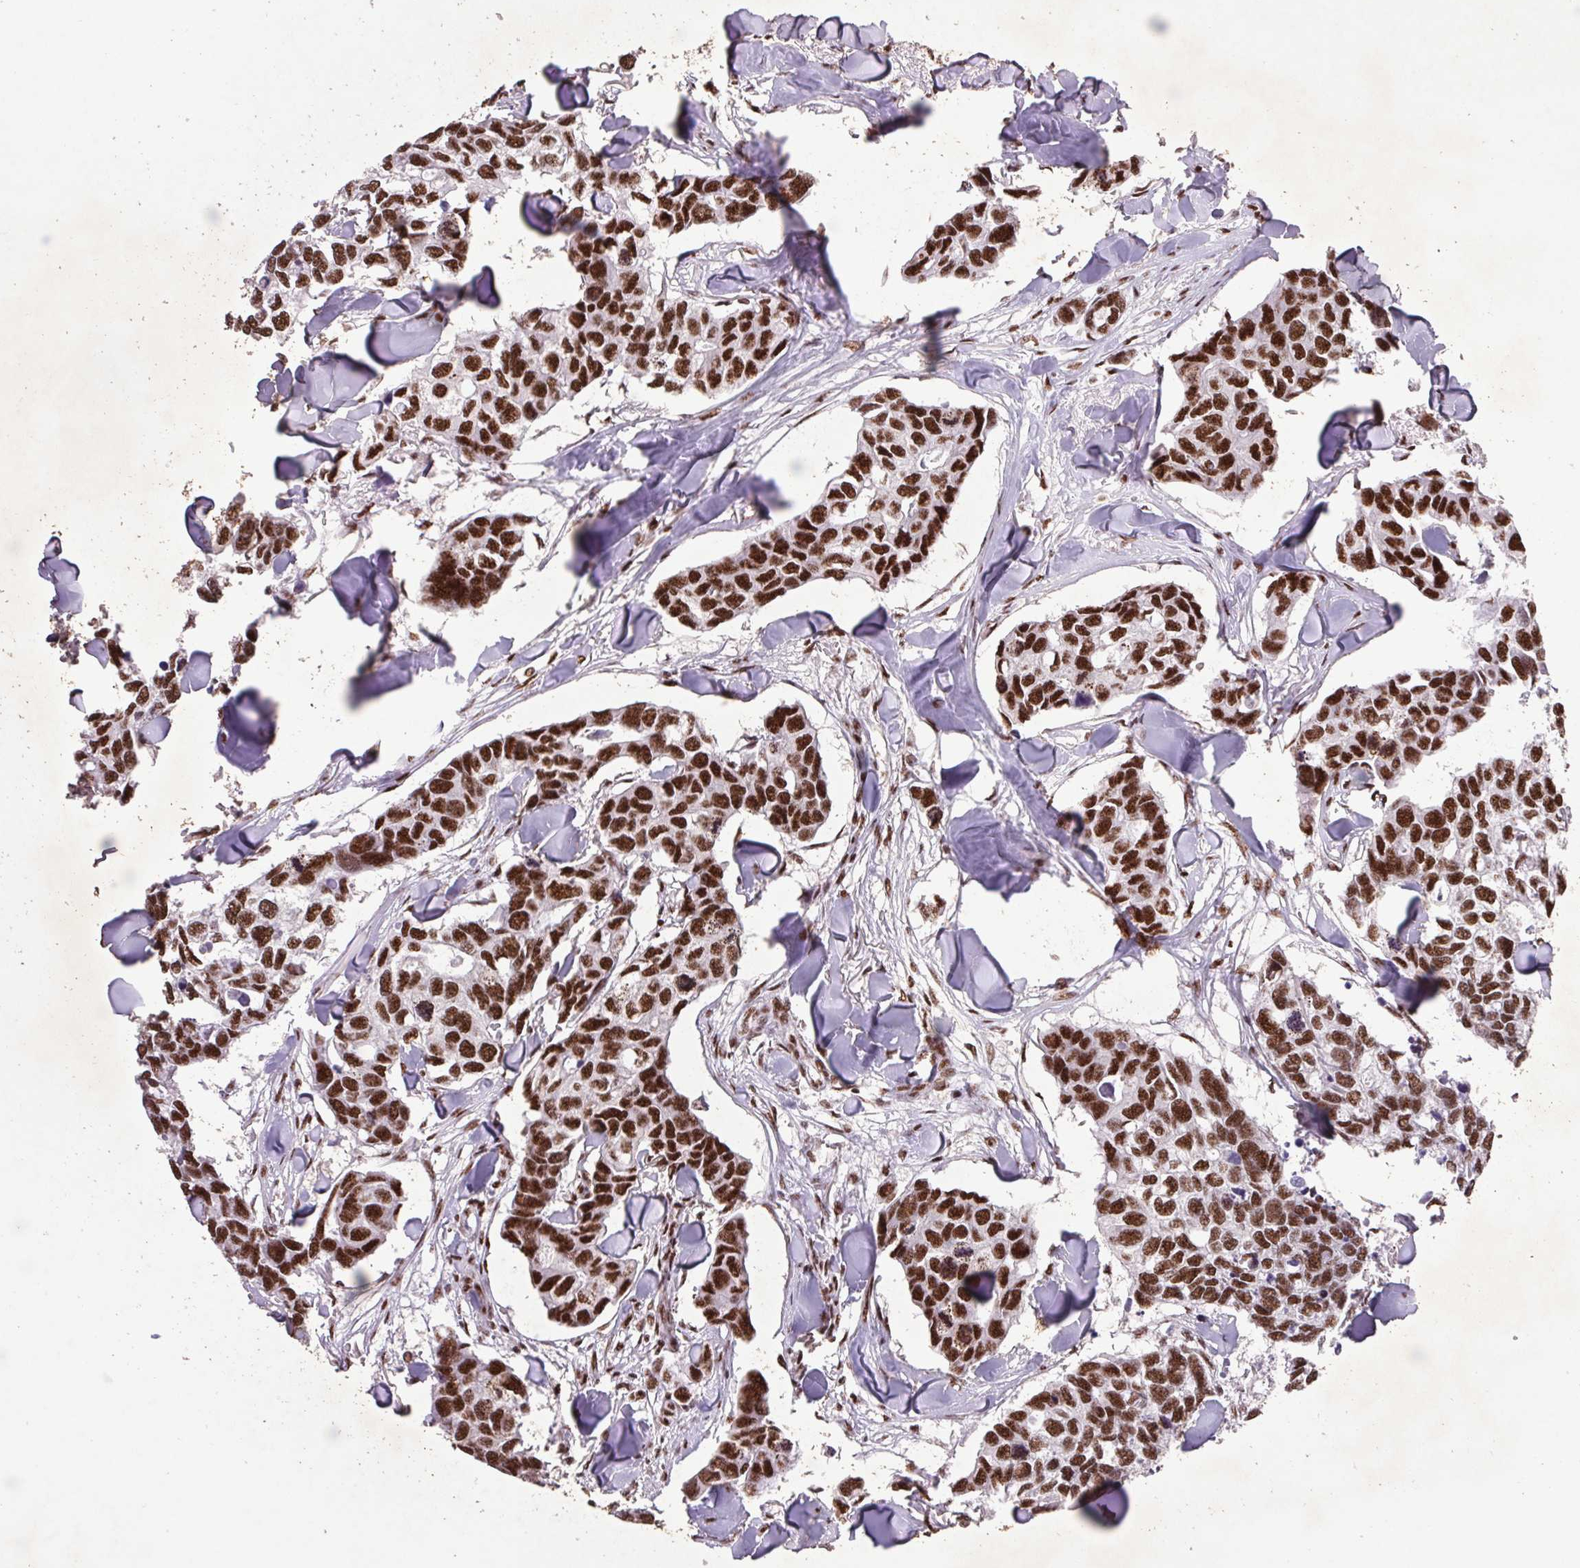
{"staining": {"intensity": "strong", "quantity": ">75%", "location": "nuclear"}, "tissue": "breast cancer", "cell_type": "Tumor cells", "image_type": "cancer", "snomed": [{"axis": "morphology", "description": "Duct carcinoma"}, {"axis": "topography", "description": "Breast"}], "caption": "This photomicrograph reveals breast cancer (invasive ductal carcinoma) stained with IHC to label a protein in brown. The nuclear of tumor cells show strong positivity for the protein. Nuclei are counter-stained blue.", "gene": "LDLRAD4", "patient": {"sex": "female", "age": 83}}